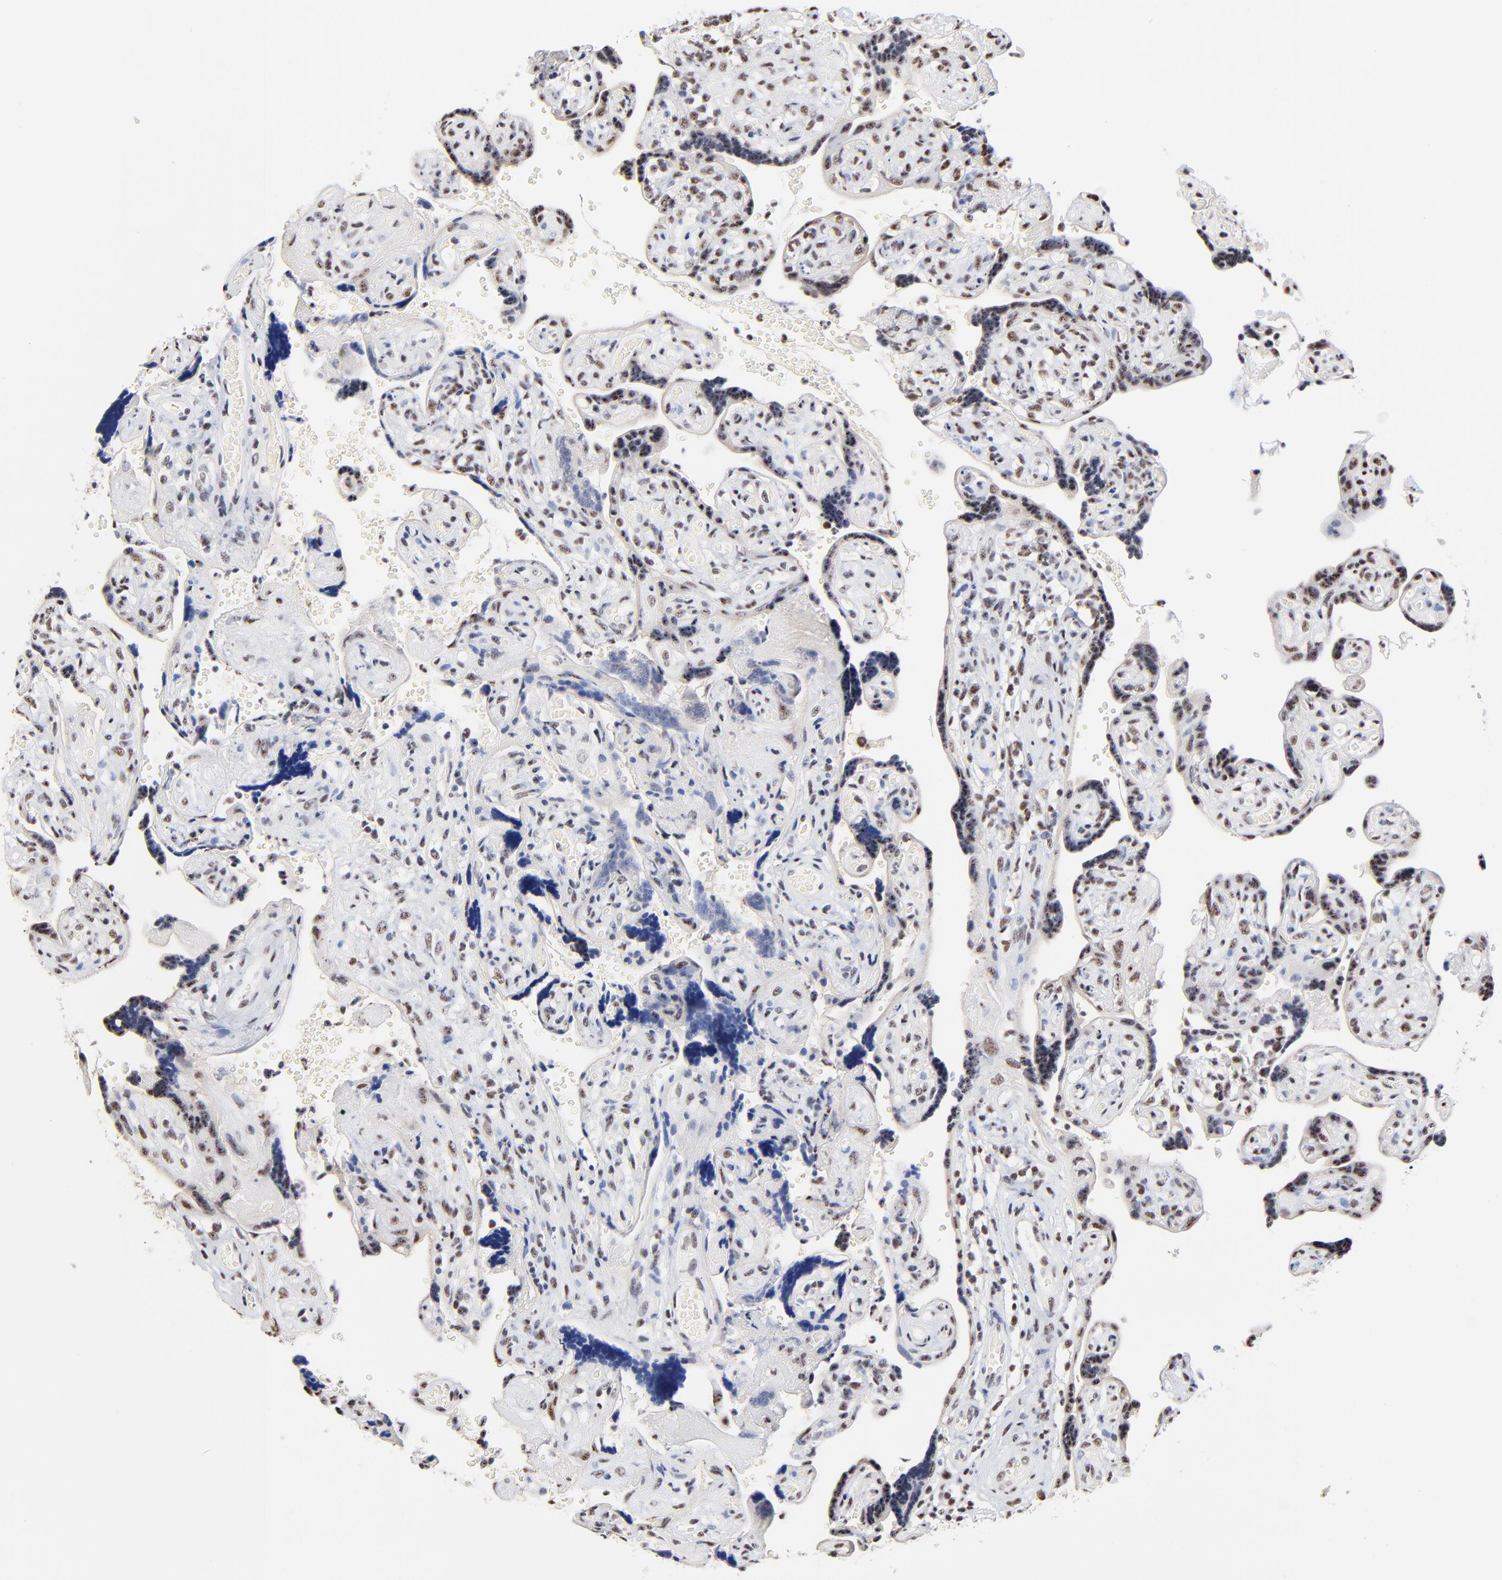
{"staining": {"intensity": "moderate", "quantity": "25%-75%", "location": "nuclear"}, "tissue": "placenta", "cell_type": "Trophoblastic cells", "image_type": "normal", "snomed": [{"axis": "morphology", "description": "Normal tissue, NOS"}, {"axis": "topography", "description": "Placenta"}], "caption": "An IHC histopathology image of benign tissue is shown. Protein staining in brown labels moderate nuclear positivity in placenta within trophoblastic cells. (Stains: DAB in brown, nuclei in blue, Microscopy: brightfield microscopy at high magnification).", "gene": "MBD4", "patient": {"sex": "female", "age": 30}}